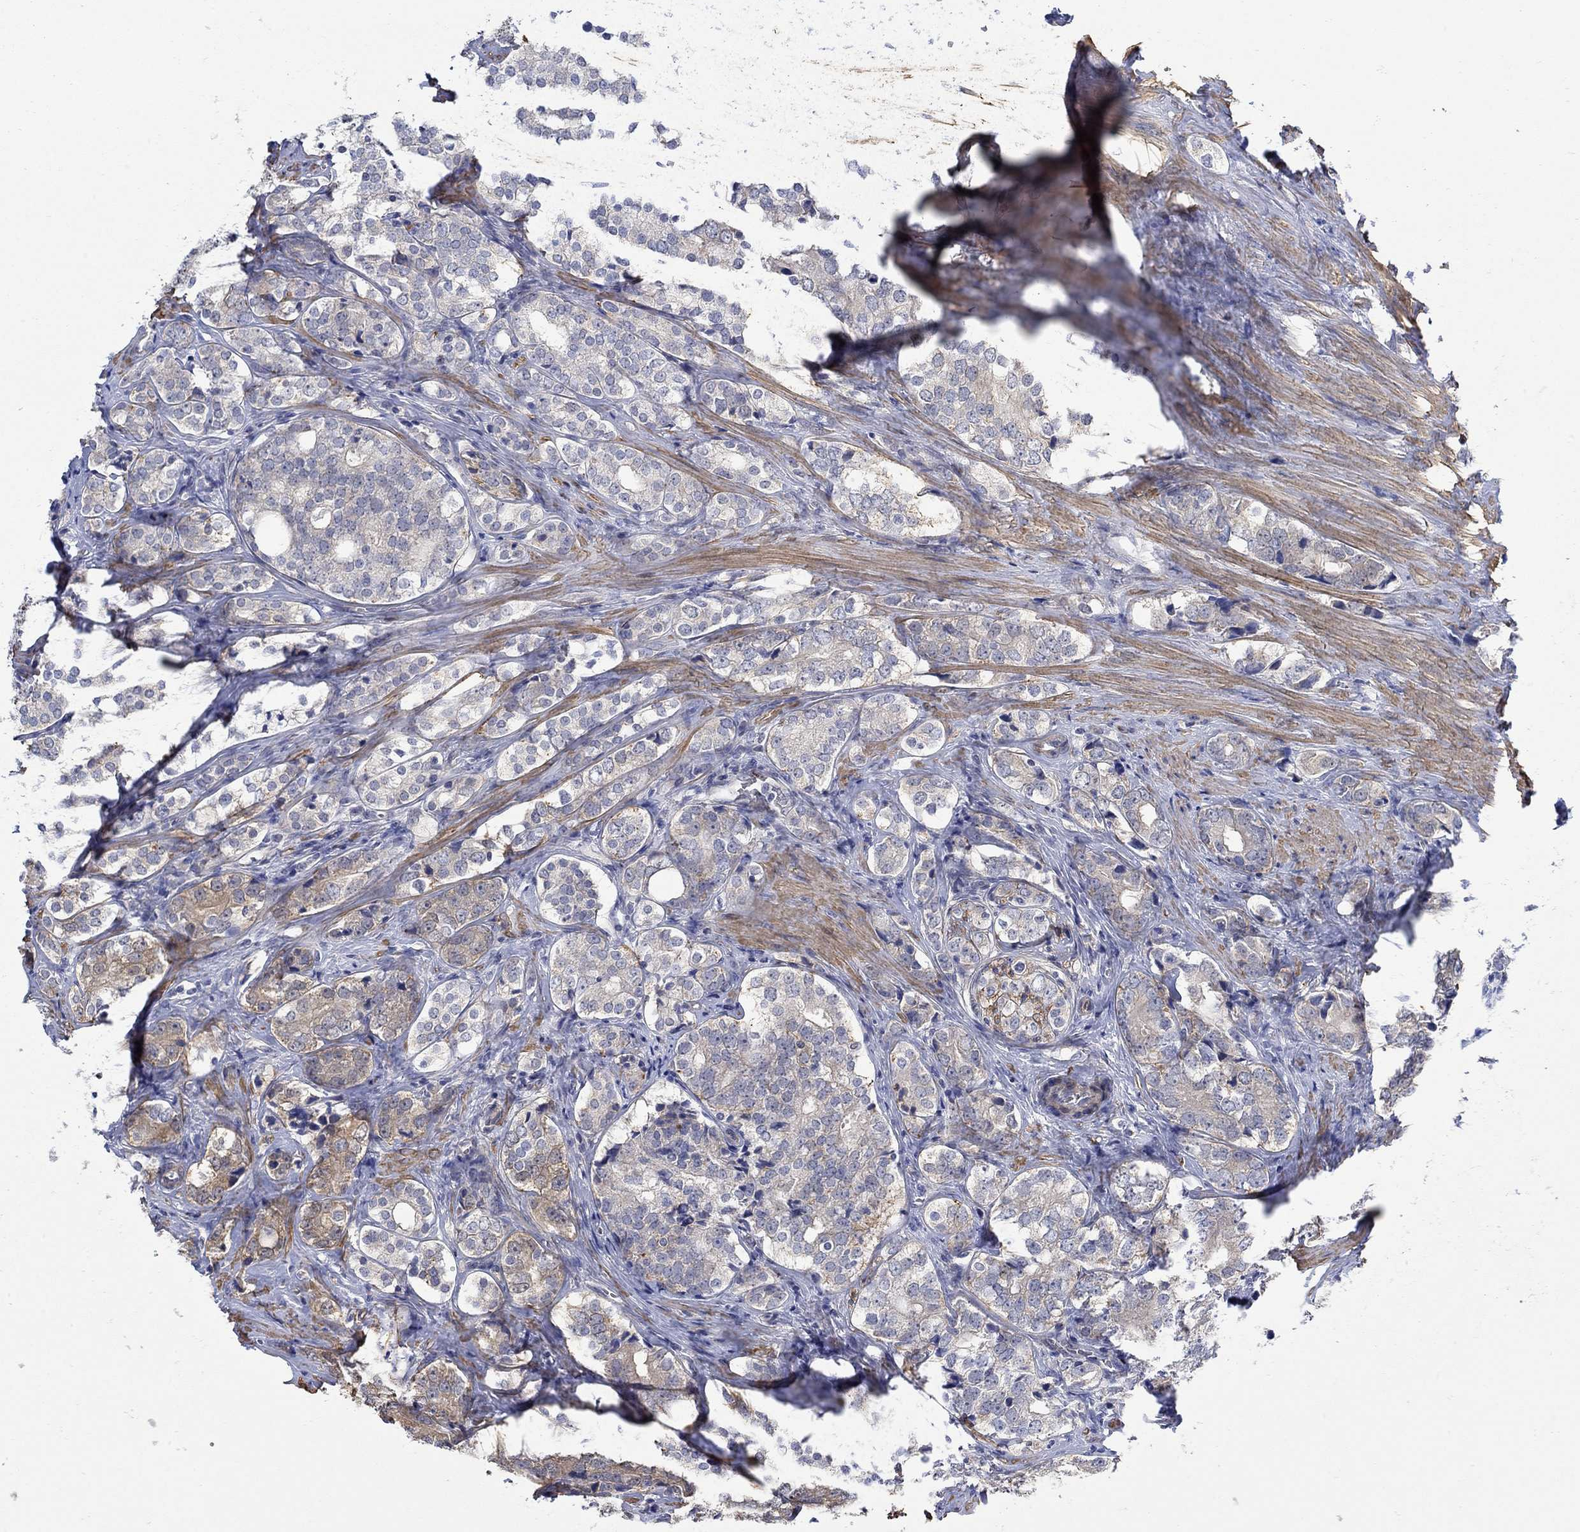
{"staining": {"intensity": "moderate", "quantity": "<25%", "location": "cytoplasmic/membranous"}, "tissue": "prostate cancer", "cell_type": "Tumor cells", "image_type": "cancer", "snomed": [{"axis": "morphology", "description": "Adenocarcinoma, NOS"}, {"axis": "topography", "description": "Prostate and seminal vesicle, NOS"}], "caption": "A histopathology image of human adenocarcinoma (prostate) stained for a protein exhibits moderate cytoplasmic/membranous brown staining in tumor cells.", "gene": "SCN7A", "patient": {"sex": "male", "age": 63}}